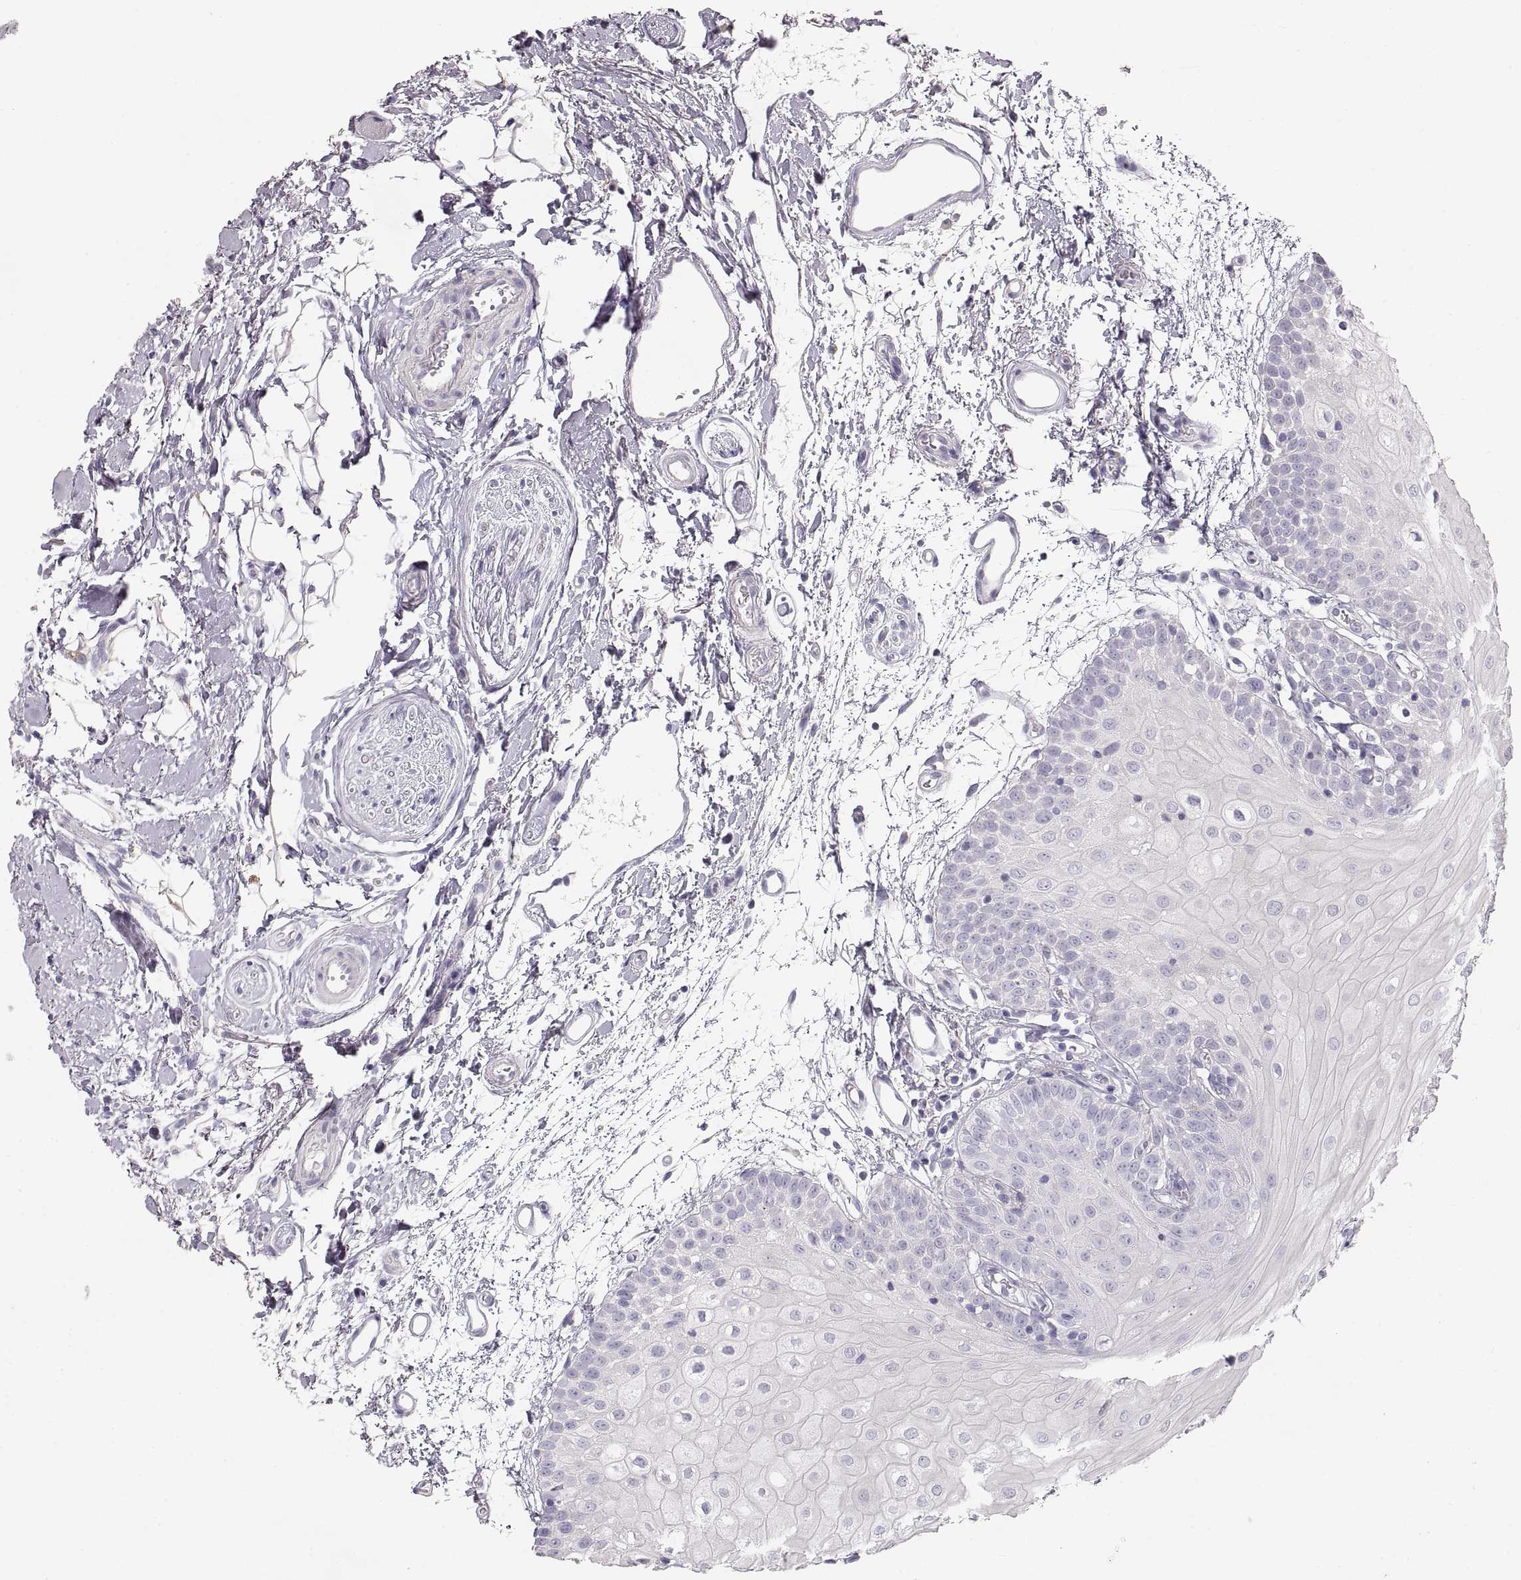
{"staining": {"intensity": "negative", "quantity": "none", "location": "none"}, "tissue": "oral mucosa", "cell_type": "Squamous epithelial cells", "image_type": "normal", "snomed": [{"axis": "morphology", "description": "Normal tissue, NOS"}, {"axis": "morphology", "description": "Squamous cell carcinoma, NOS"}, {"axis": "topography", "description": "Oral tissue"}, {"axis": "topography", "description": "Head-Neck"}], "caption": "The photomicrograph demonstrates no staining of squamous epithelial cells in benign oral mucosa. (DAB IHC with hematoxylin counter stain).", "gene": "ZP3", "patient": {"sex": "female", "age": 75}}